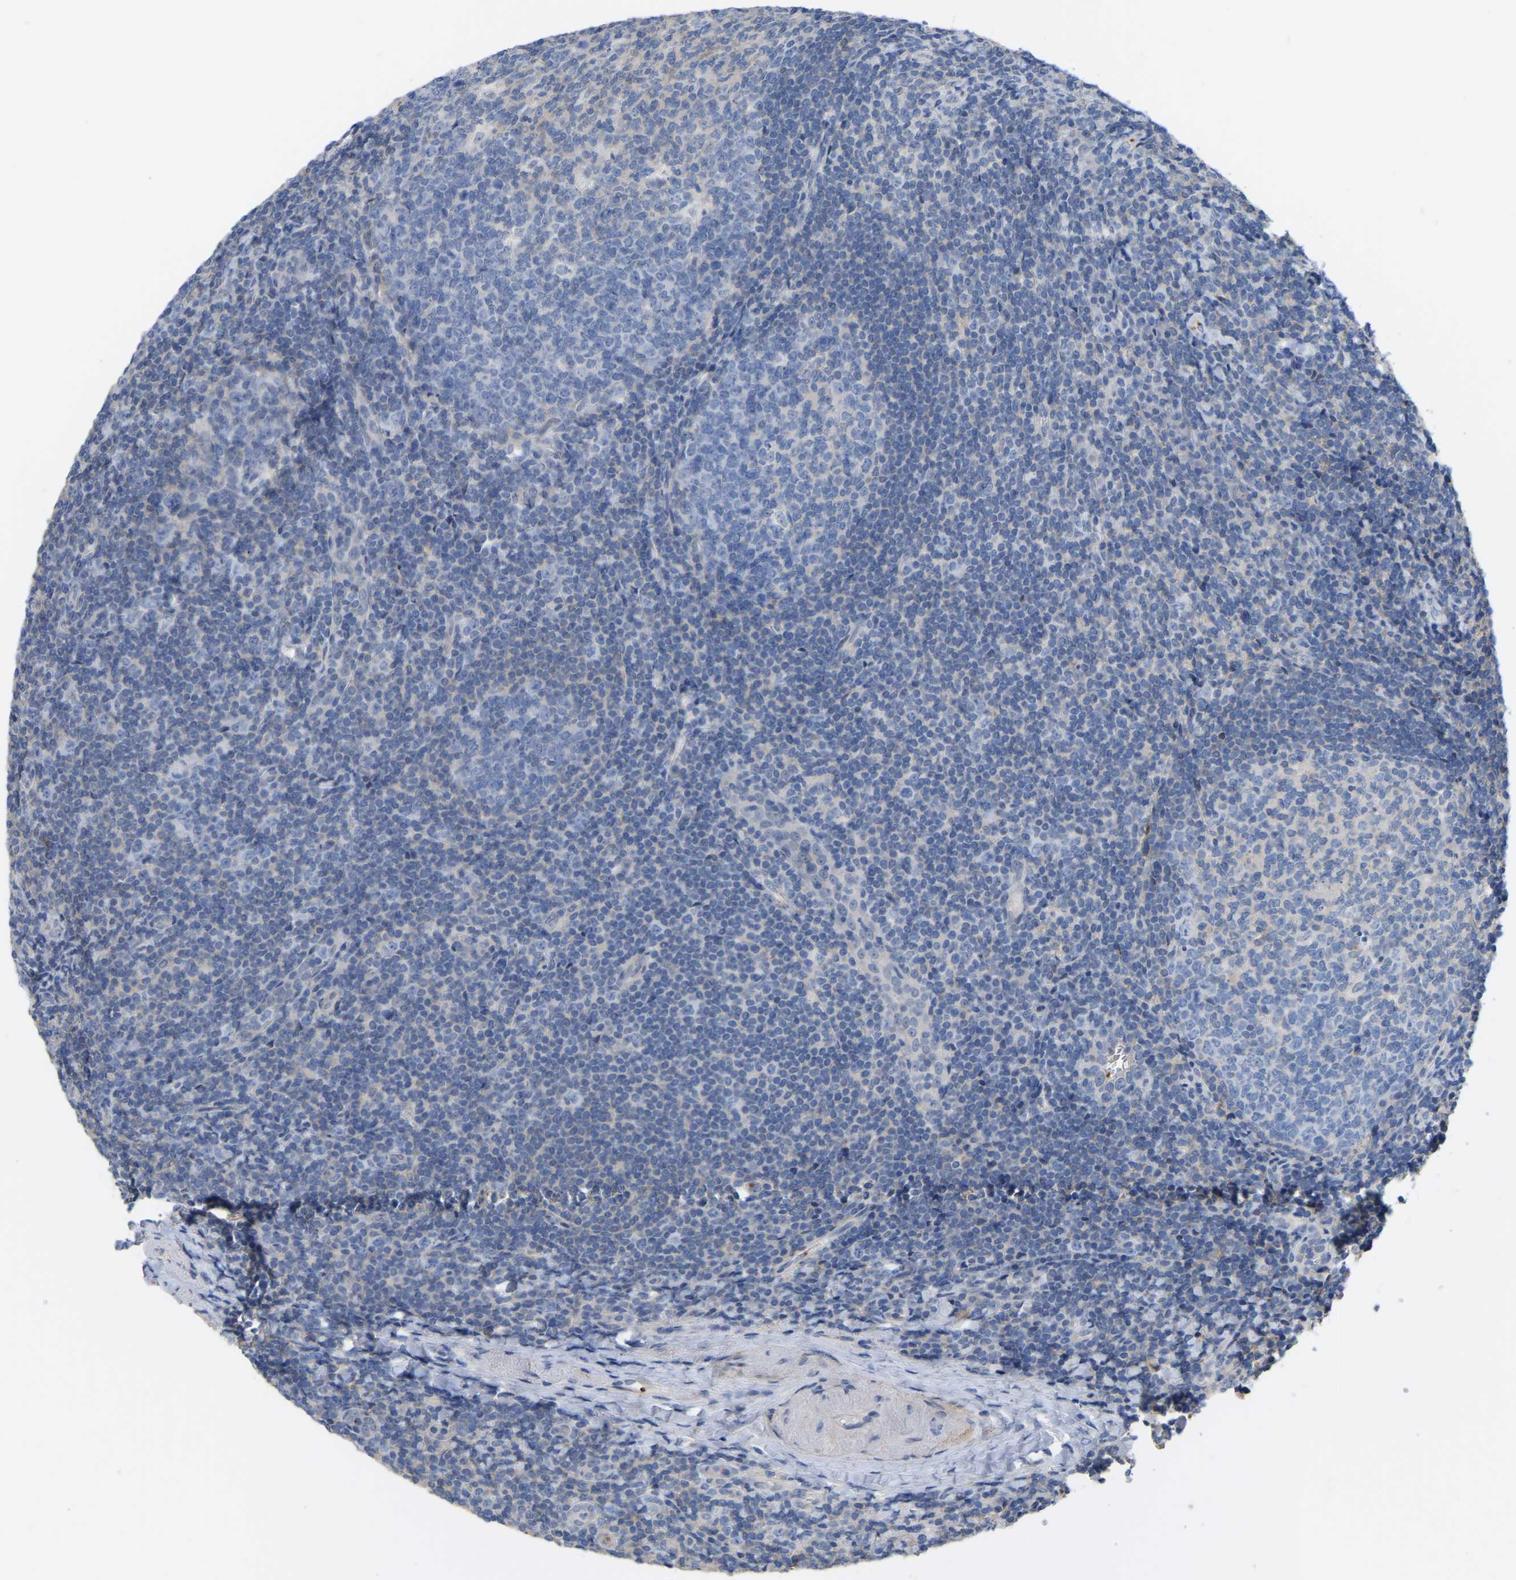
{"staining": {"intensity": "negative", "quantity": "none", "location": "none"}, "tissue": "tonsil", "cell_type": "Germinal center cells", "image_type": "normal", "snomed": [{"axis": "morphology", "description": "Normal tissue, NOS"}, {"axis": "topography", "description": "Tonsil"}], "caption": "Human tonsil stained for a protein using immunohistochemistry reveals no staining in germinal center cells.", "gene": "ZNF449", "patient": {"sex": "male", "age": 37}}